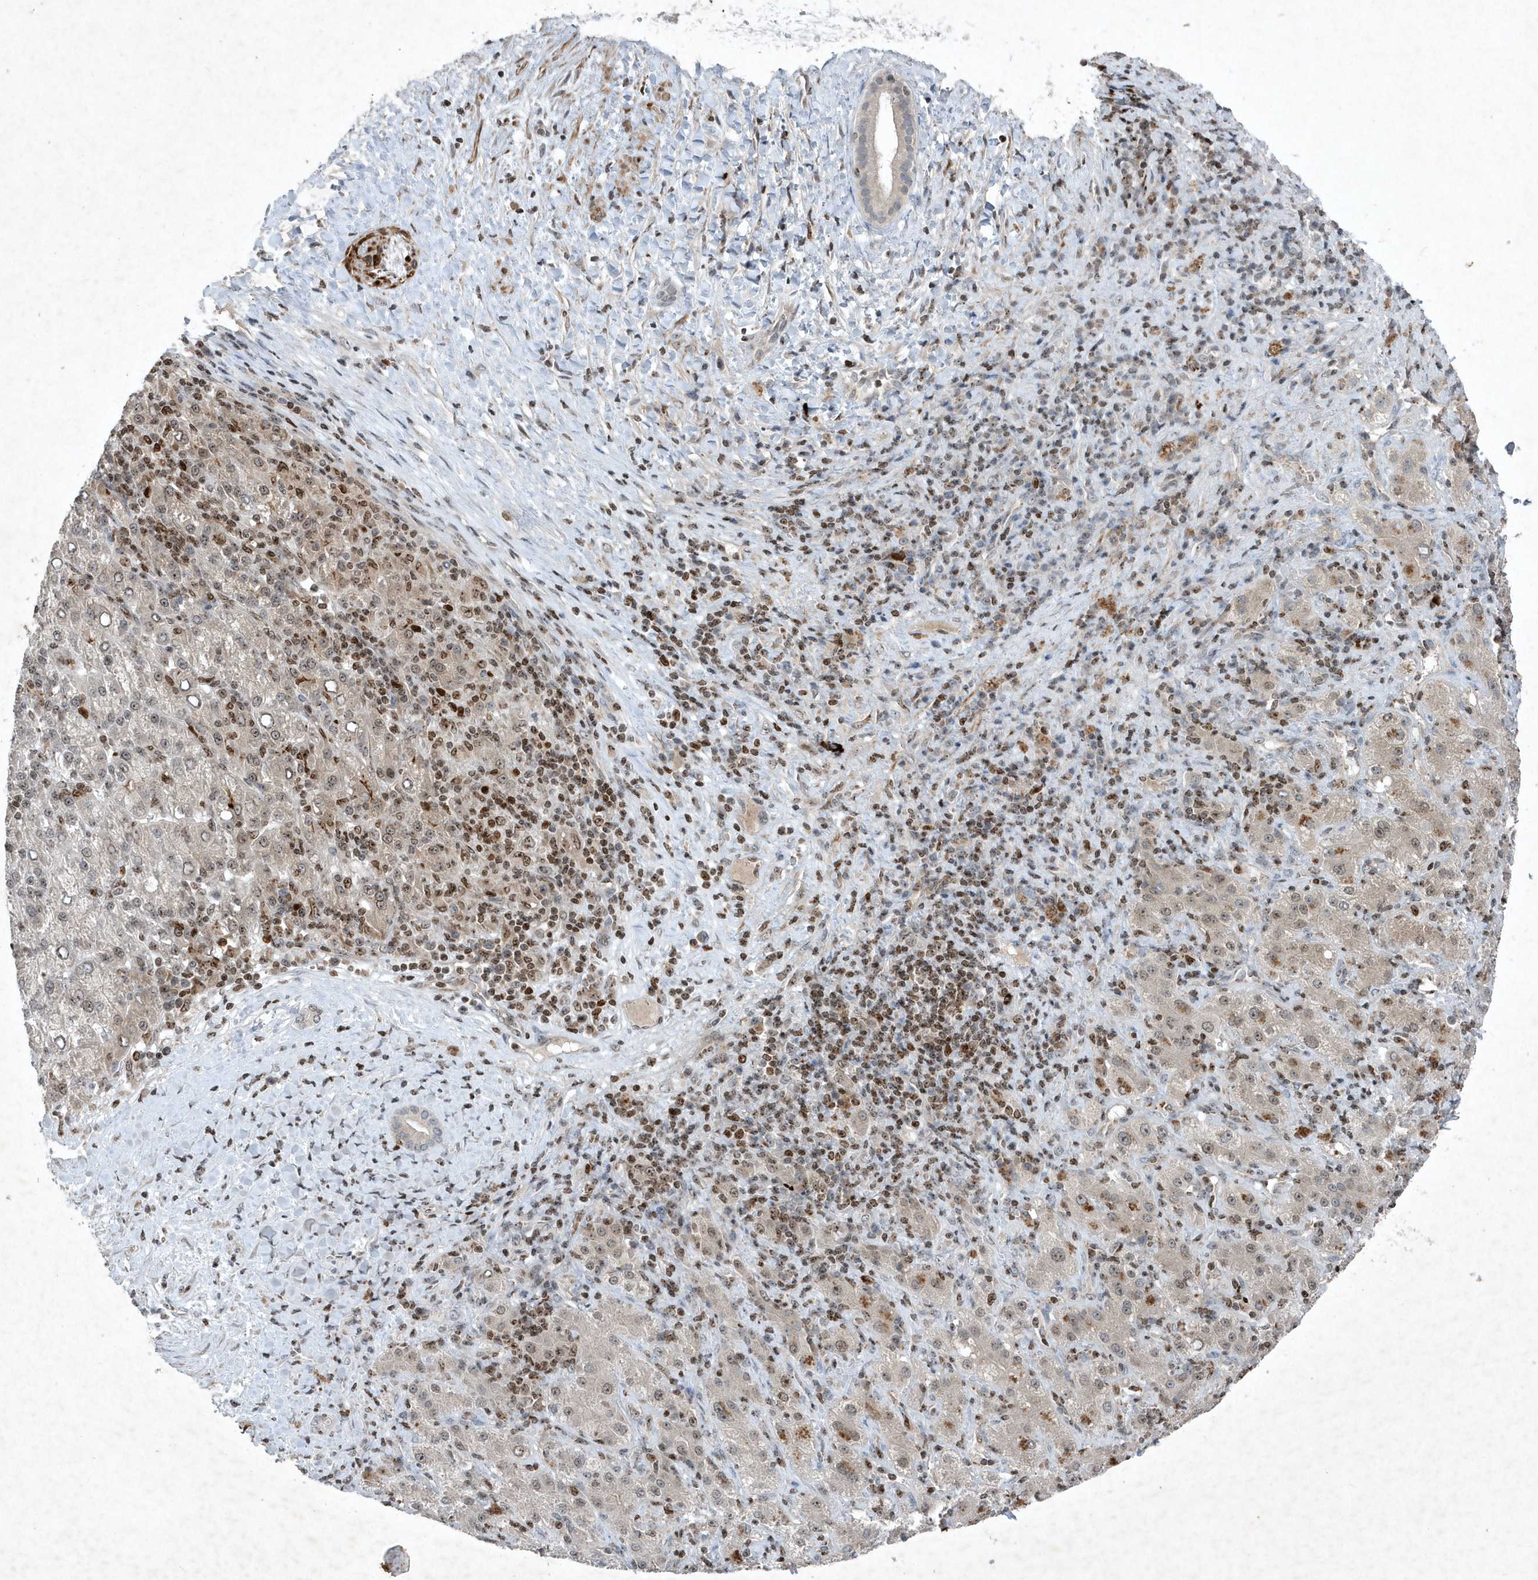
{"staining": {"intensity": "weak", "quantity": "25%-75%", "location": "nuclear"}, "tissue": "liver cancer", "cell_type": "Tumor cells", "image_type": "cancer", "snomed": [{"axis": "morphology", "description": "Carcinoma, Hepatocellular, NOS"}, {"axis": "topography", "description": "Liver"}], "caption": "Immunohistochemical staining of hepatocellular carcinoma (liver) reveals low levels of weak nuclear protein expression in about 25%-75% of tumor cells.", "gene": "QTRT2", "patient": {"sex": "female", "age": 58}}